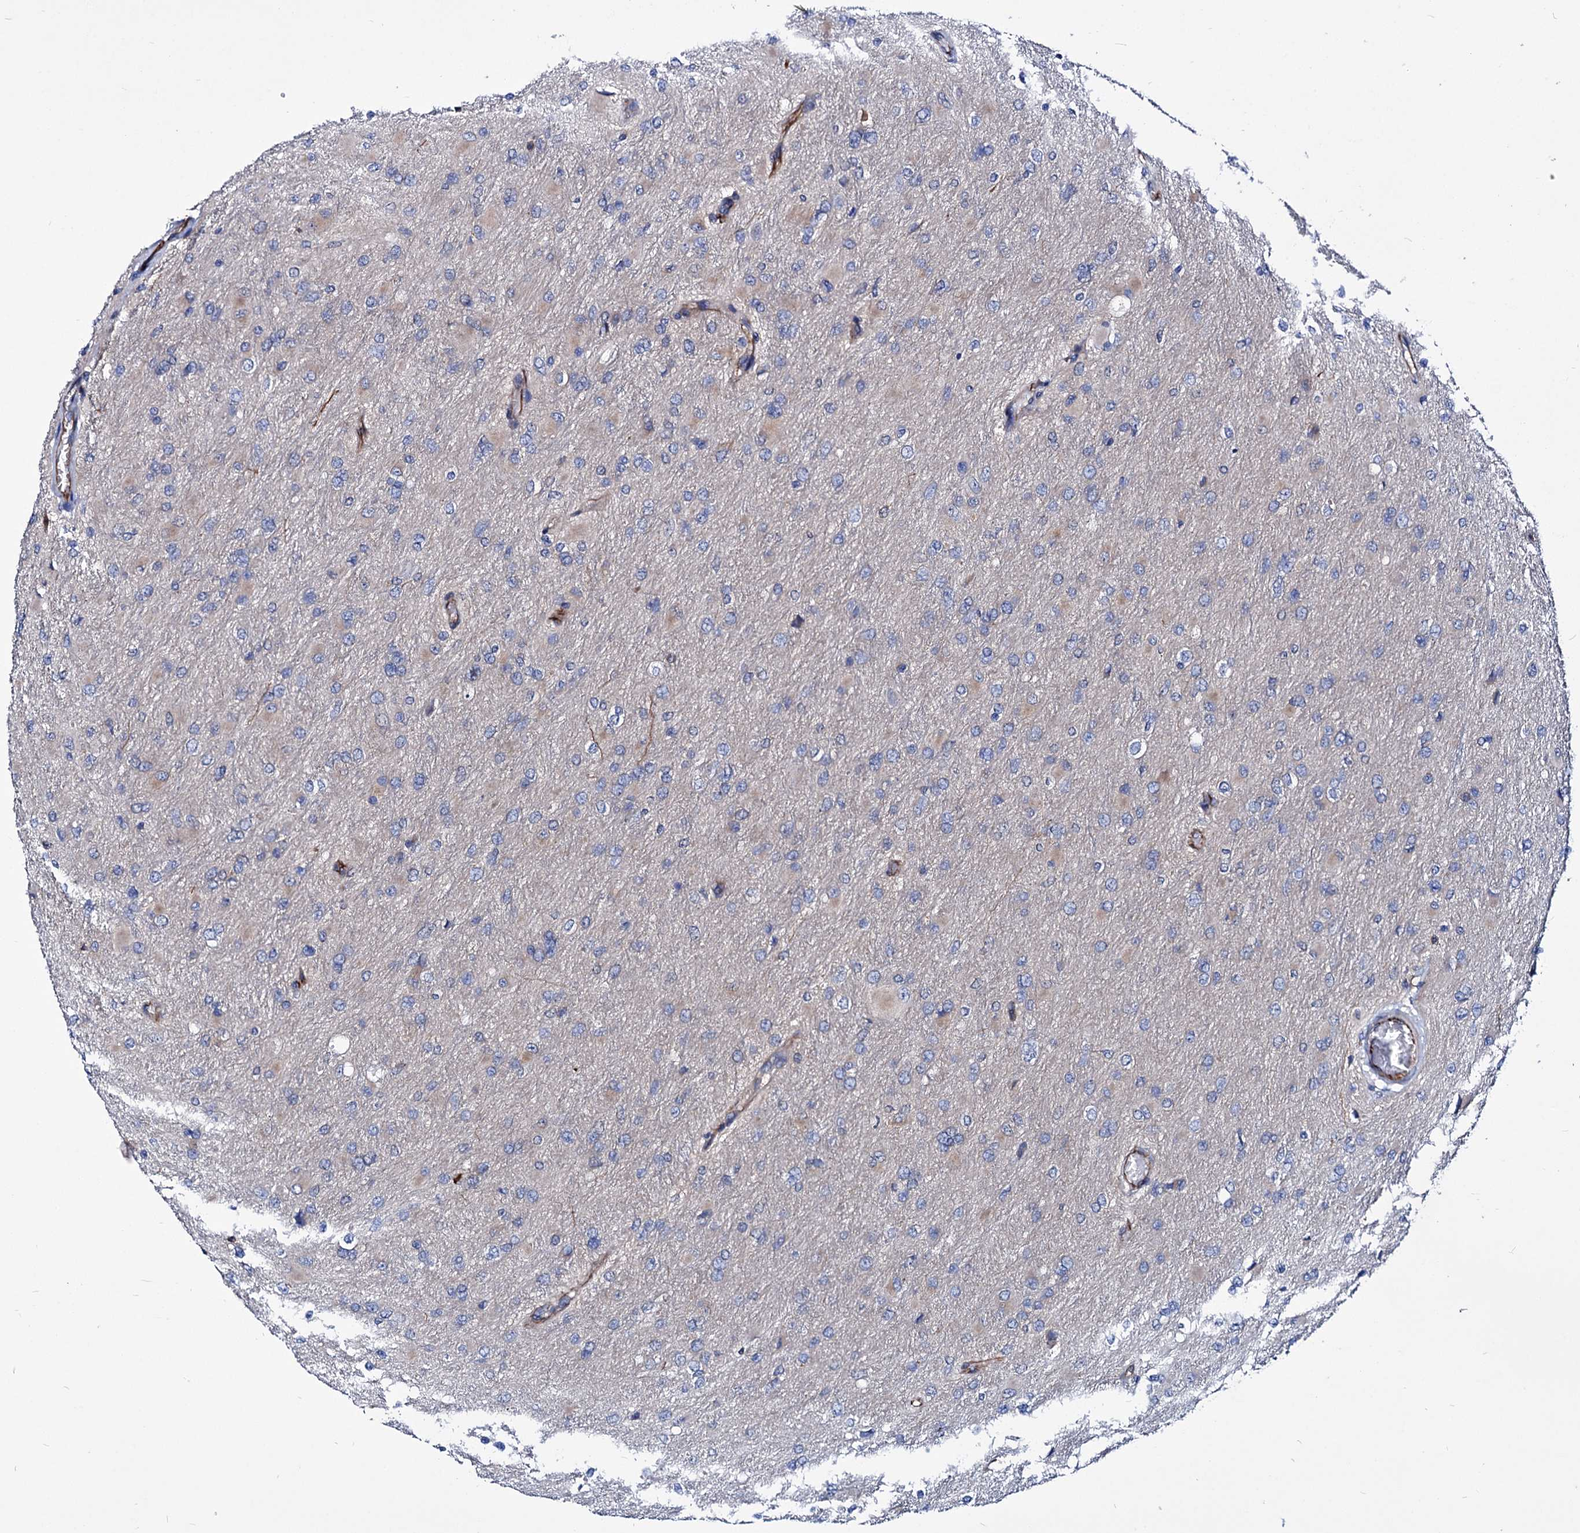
{"staining": {"intensity": "weak", "quantity": "<25%", "location": "cytoplasmic/membranous"}, "tissue": "glioma", "cell_type": "Tumor cells", "image_type": "cancer", "snomed": [{"axis": "morphology", "description": "Glioma, malignant, High grade"}, {"axis": "topography", "description": "Cerebral cortex"}], "caption": "A high-resolution micrograph shows immunohistochemistry (IHC) staining of glioma, which exhibits no significant staining in tumor cells.", "gene": "AXL", "patient": {"sex": "female", "age": 36}}